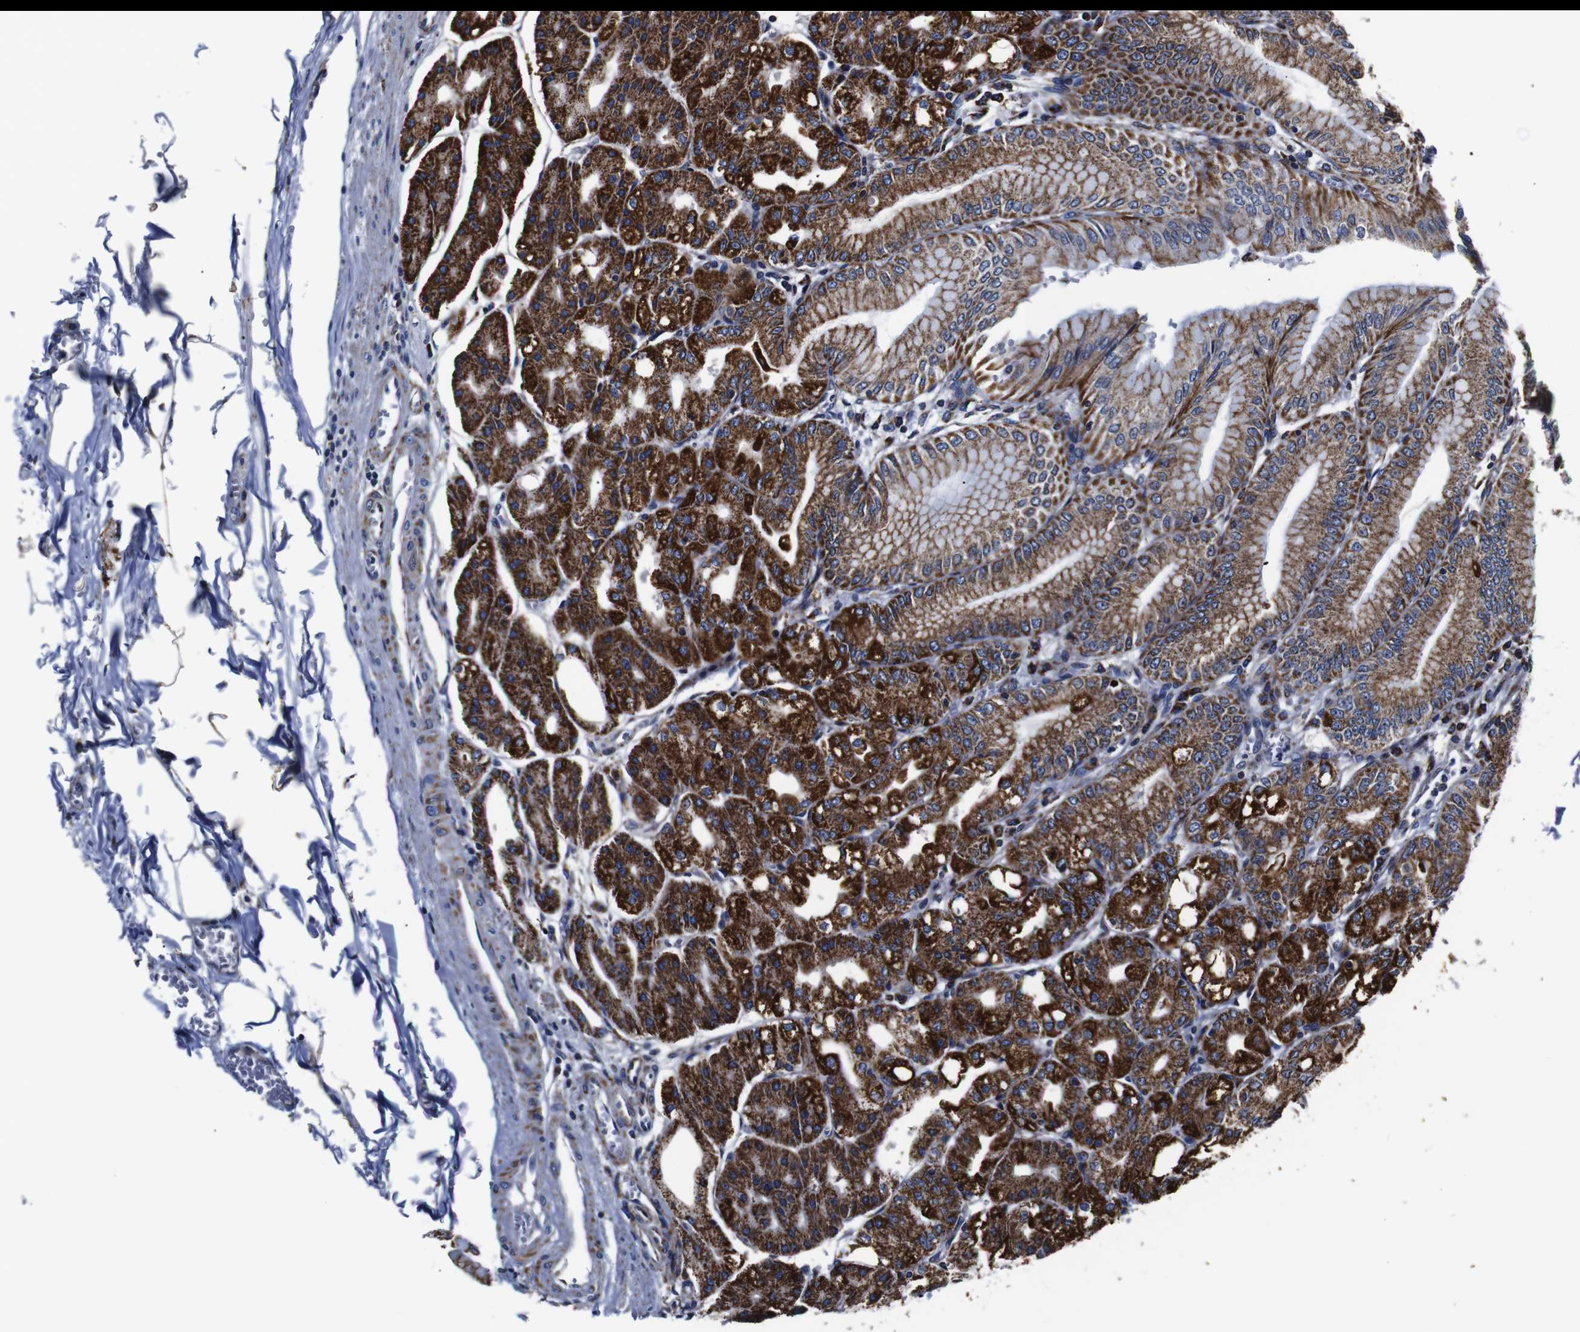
{"staining": {"intensity": "strong", "quantity": ">75%", "location": "cytoplasmic/membranous"}, "tissue": "stomach", "cell_type": "Glandular cells", "image_type": "normal", "snomed": [{"axis": "morphology", "description": "Normal tissue, NOS"}, {"axis": "topography", "description": "Stomach, lower"}], "caption": "About >75% of glandular cells in normal stomach show strong cytoplasmic/membranous protein expression as visualized by brown immunohistochemical staining.", "gene": "FKBP9", "patient": {"sex": "male", "age": 71}}